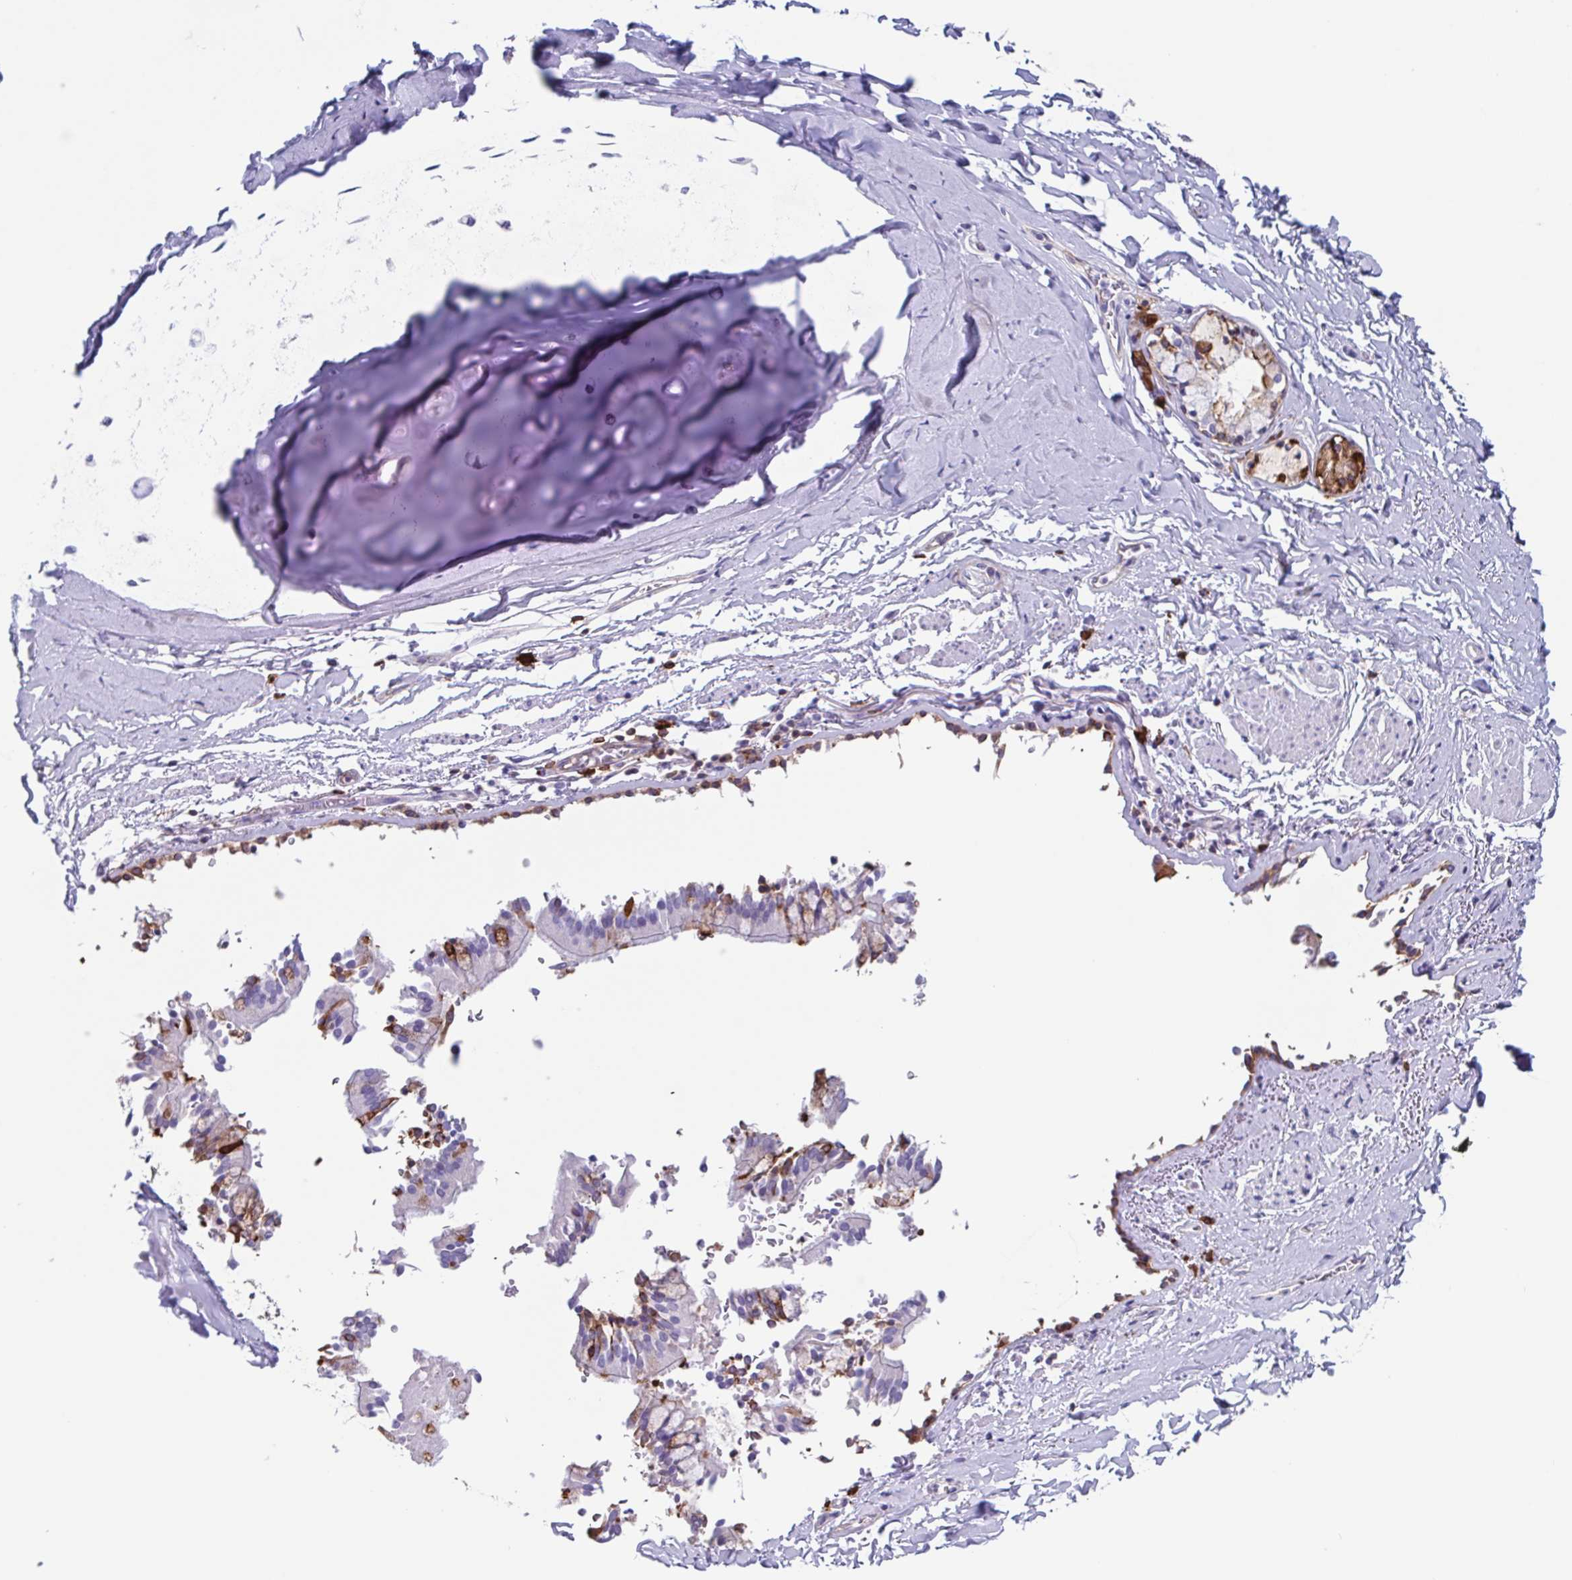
{"staining": {"intensity": "negative", "quantity": "none", "location": "none"}, "tissue": "soft tissue", "cell_type": "Chondrocytes", "image_type": "normal", "snomed": [{"axis": "morphology", "description": "Normal tissue, NOS"}, {"axis": "topography", "description": "Cartilage tissue"}, {"axis": "topography", "description": "Bronchus"}, {"axis": "topography", "description": "Peripheral nerve tissue"}], "caption": "An image of human soft tissue is negative for staining in chondrocytes. (Immunohistochemistry, brightfield microscopy, high magnification).", "gene": "TPD52", "patient": {"sex": "male", "age": 67}}